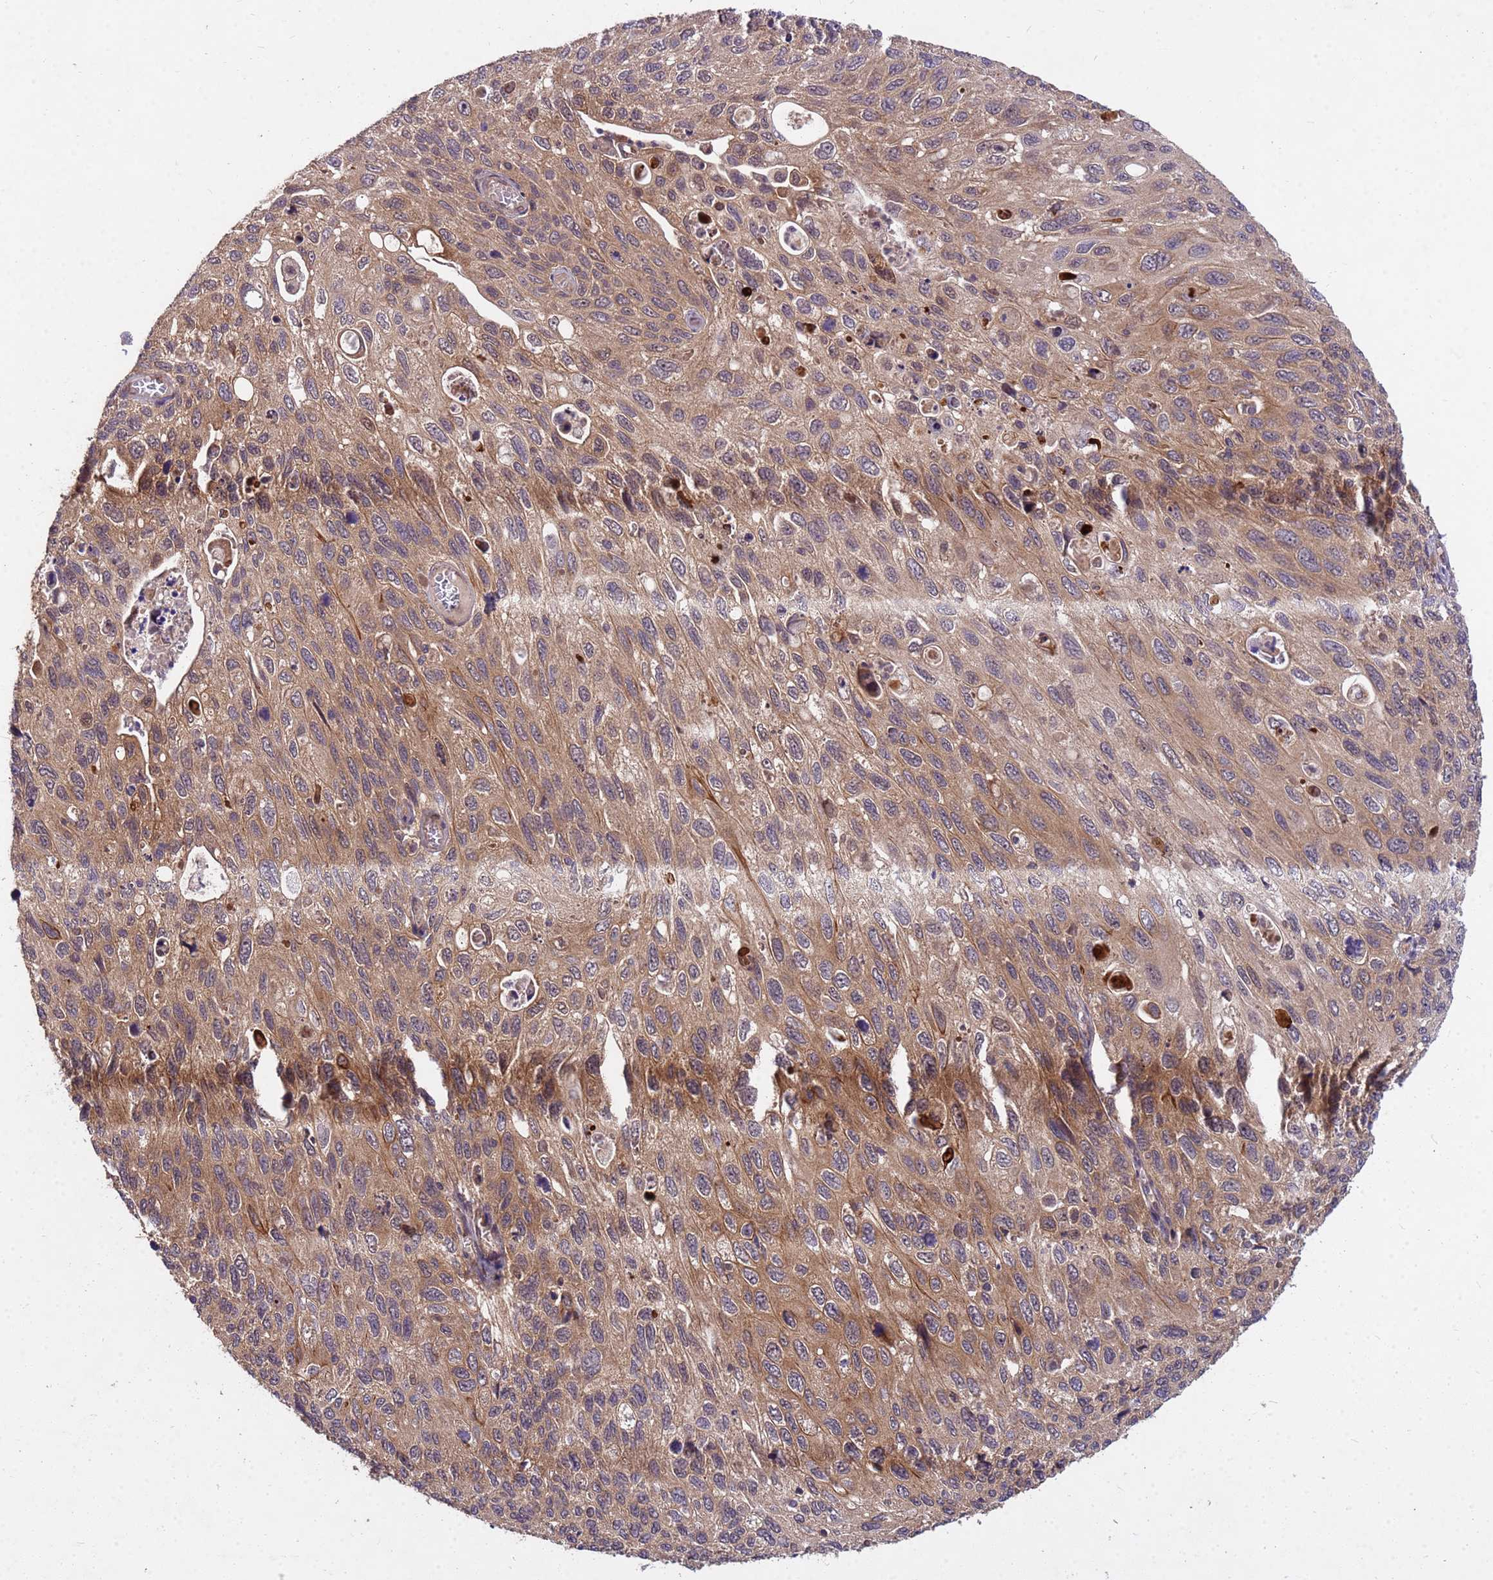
{"staining": {"intensity": "moderate", "quantity": ">75%", "location": "cytoplasmic/membranous"}, "tissue": "cervical cancer", "cell_type": "Tumor cells", "image_type": "cancer", "snomed": [{"axis": "morphology", "description": "Squamous cell carcinoma, NOS"}, {"axis": "topography", "description": "Cervix"}], "caption": "Immunohistochemistry photomicrograph of human cervical cancer stained for a protein (brown), which displays medium levels of moderate cytoplasmic/membranous positivity in approximately >75% of tumor cells.", "gene": "PPP2CB", "patient": {"sex": "female", "age": 70}}